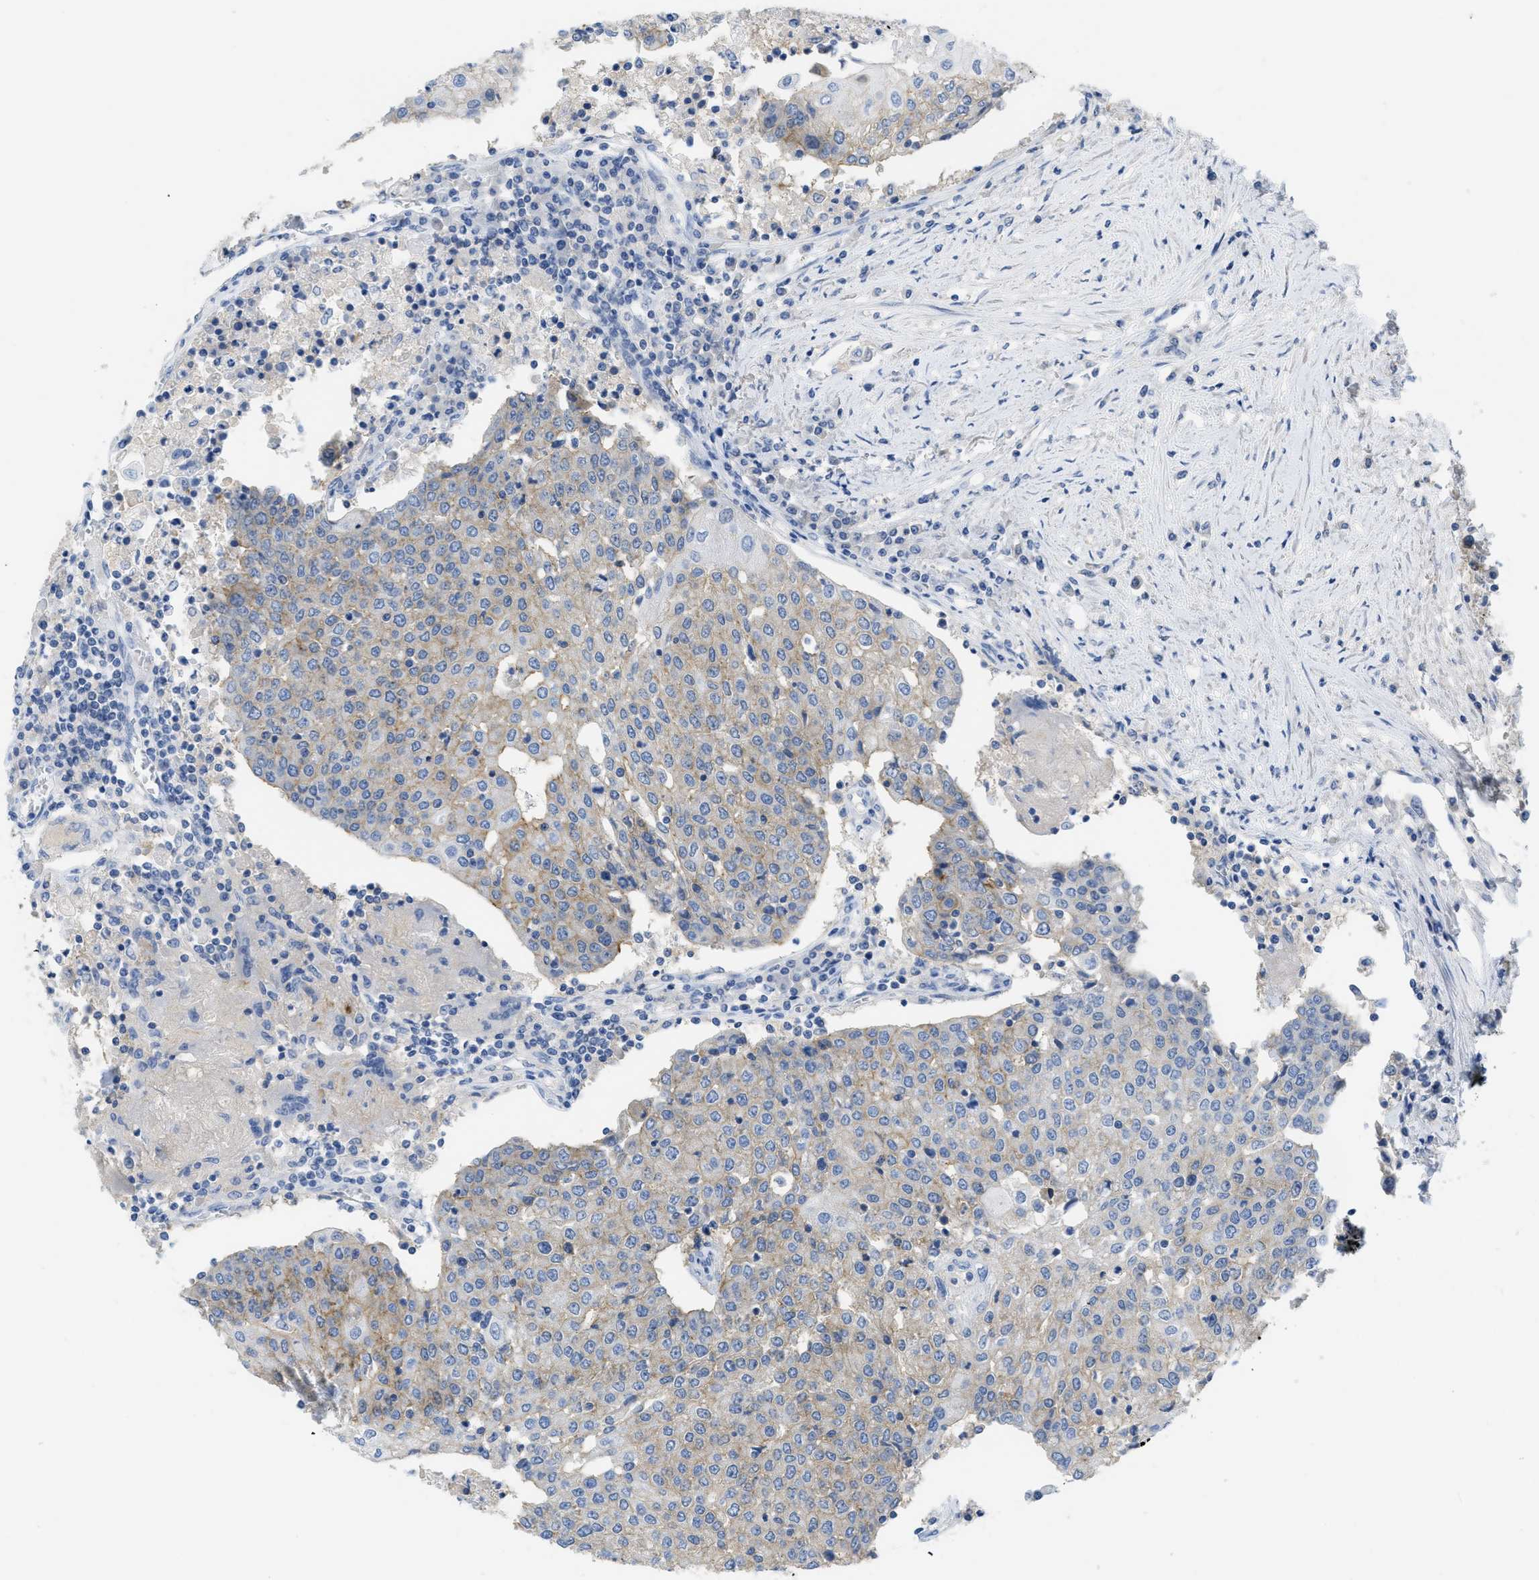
{"staining": {"intensity": "weak", "quantity": "25%-75%", "location": "cytoplasmic/membranous"}, "tissue": "urothelial cancer", "cell_type": "Tumor cells", "image_type": "cancer", "snomed": [{"axis": "morphology", "description": "Urothelial carcinoma, High grade"}, {"axis": "topography", "description": "Urinary bladder"}], "caption": "Immunohistochemistry of human high-grade urothelial carcinoma displays low levels of weak cytoplasmic/membranous positivity in approximately 25%-75% of tumor cells. (IHC, brightfield microscopy, high magnification).", "gene": "CNNM4", "patient": {"sex": "female", "age": 85}}